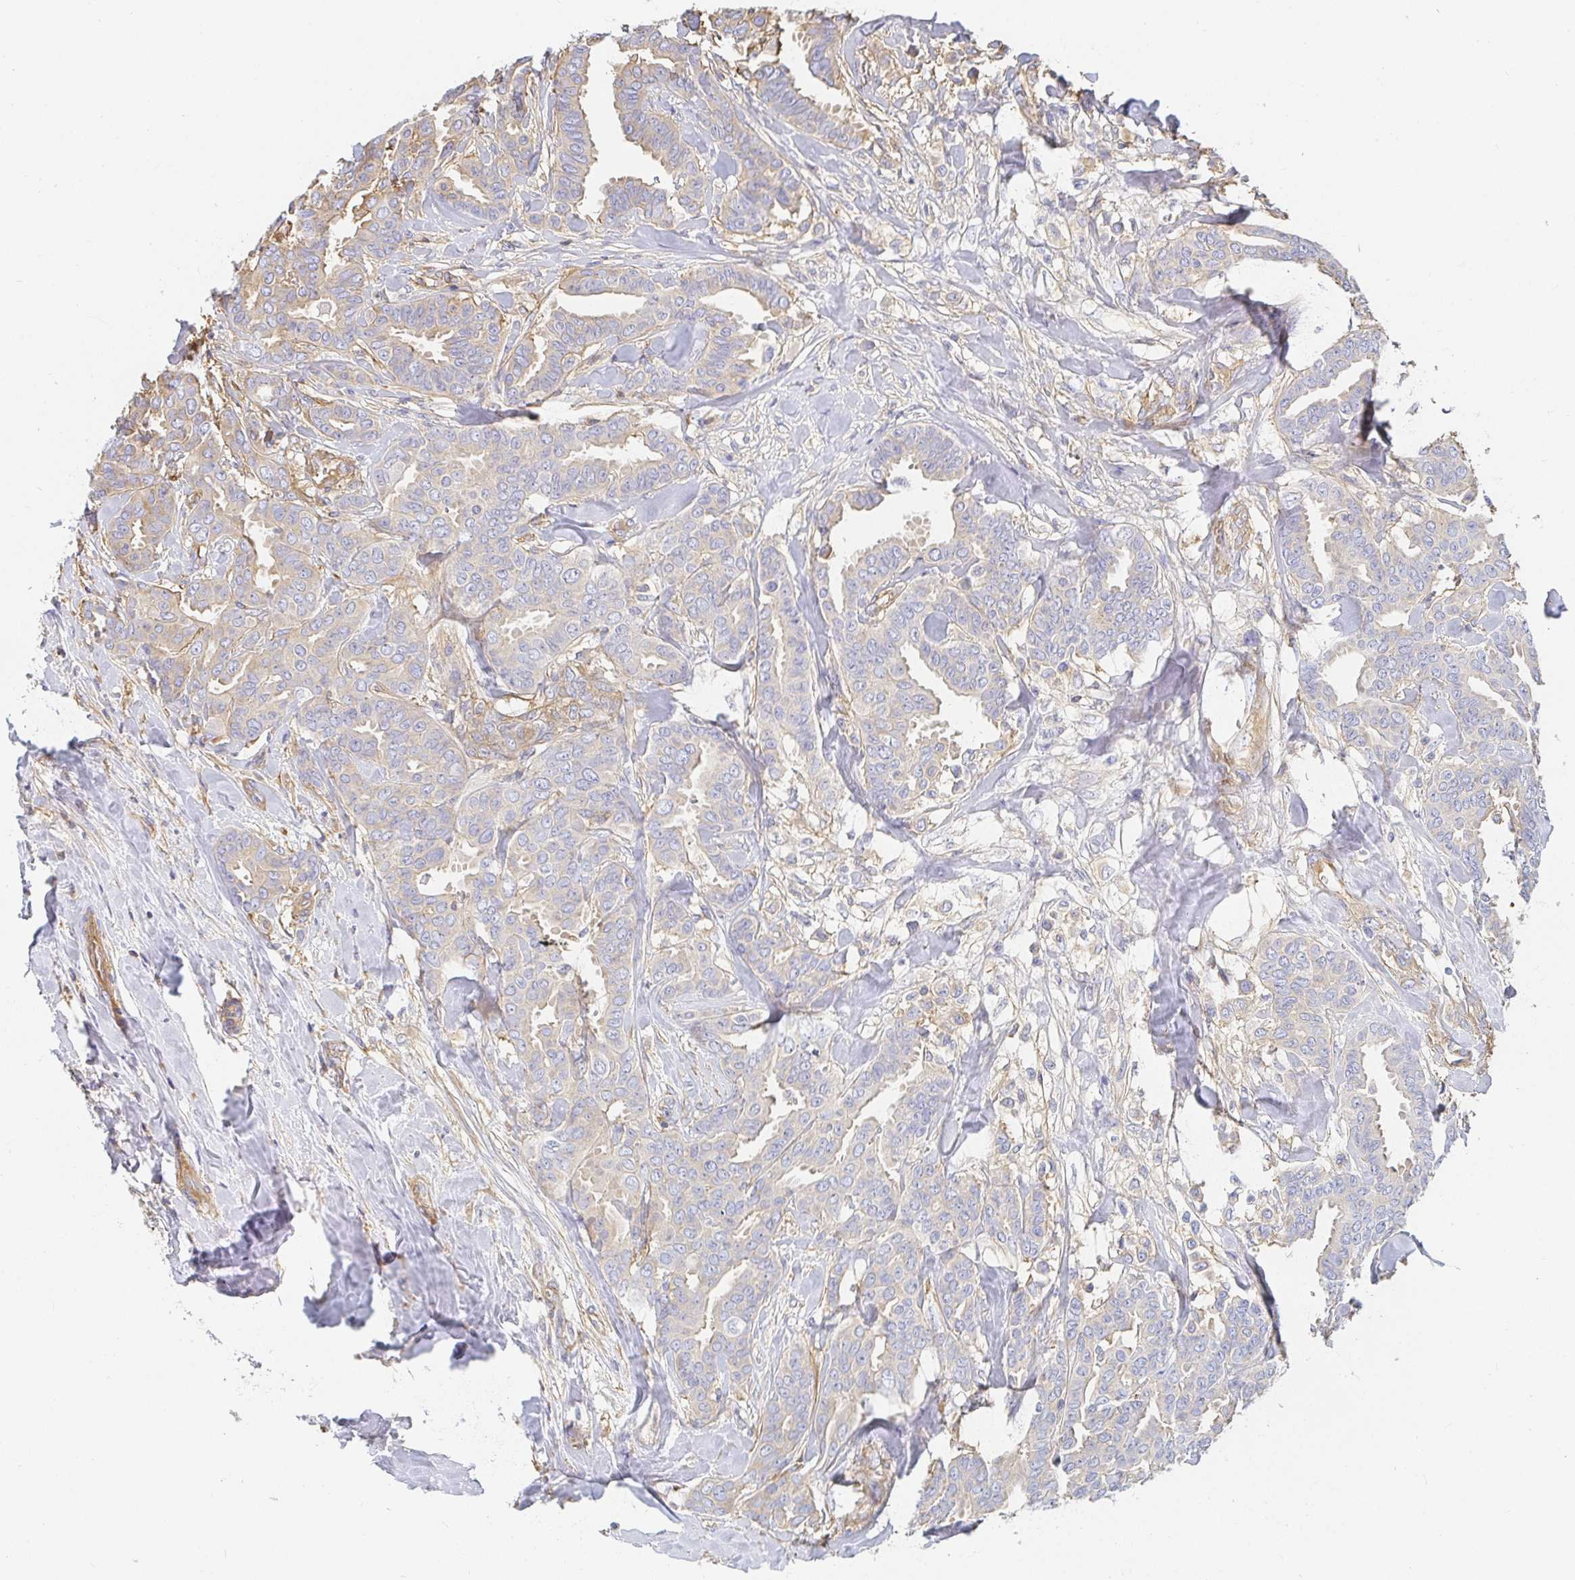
{"staining": {"intensity": "weak", "quantity": "<25%", "location": "cytoplasmic/membranous"}, "tissue": "breast cancer", "cell_type": "Tumor cells", "image_type": "cancer", "snomed": [{"axis": "morphology", "description": "Duct carcinoma"}, {"axis": "topography", "description": "Breast"}], "caption": "Immunohistochemistry (IHC) of breast cancer (invasive ductal carcinoma) reveals no positivity in tumor cells. (Immunohistochemistry, brightfield microscopy, high magnification).", "gene": "TSPAN19", "patient": {"sex": "female", "age": 45}}